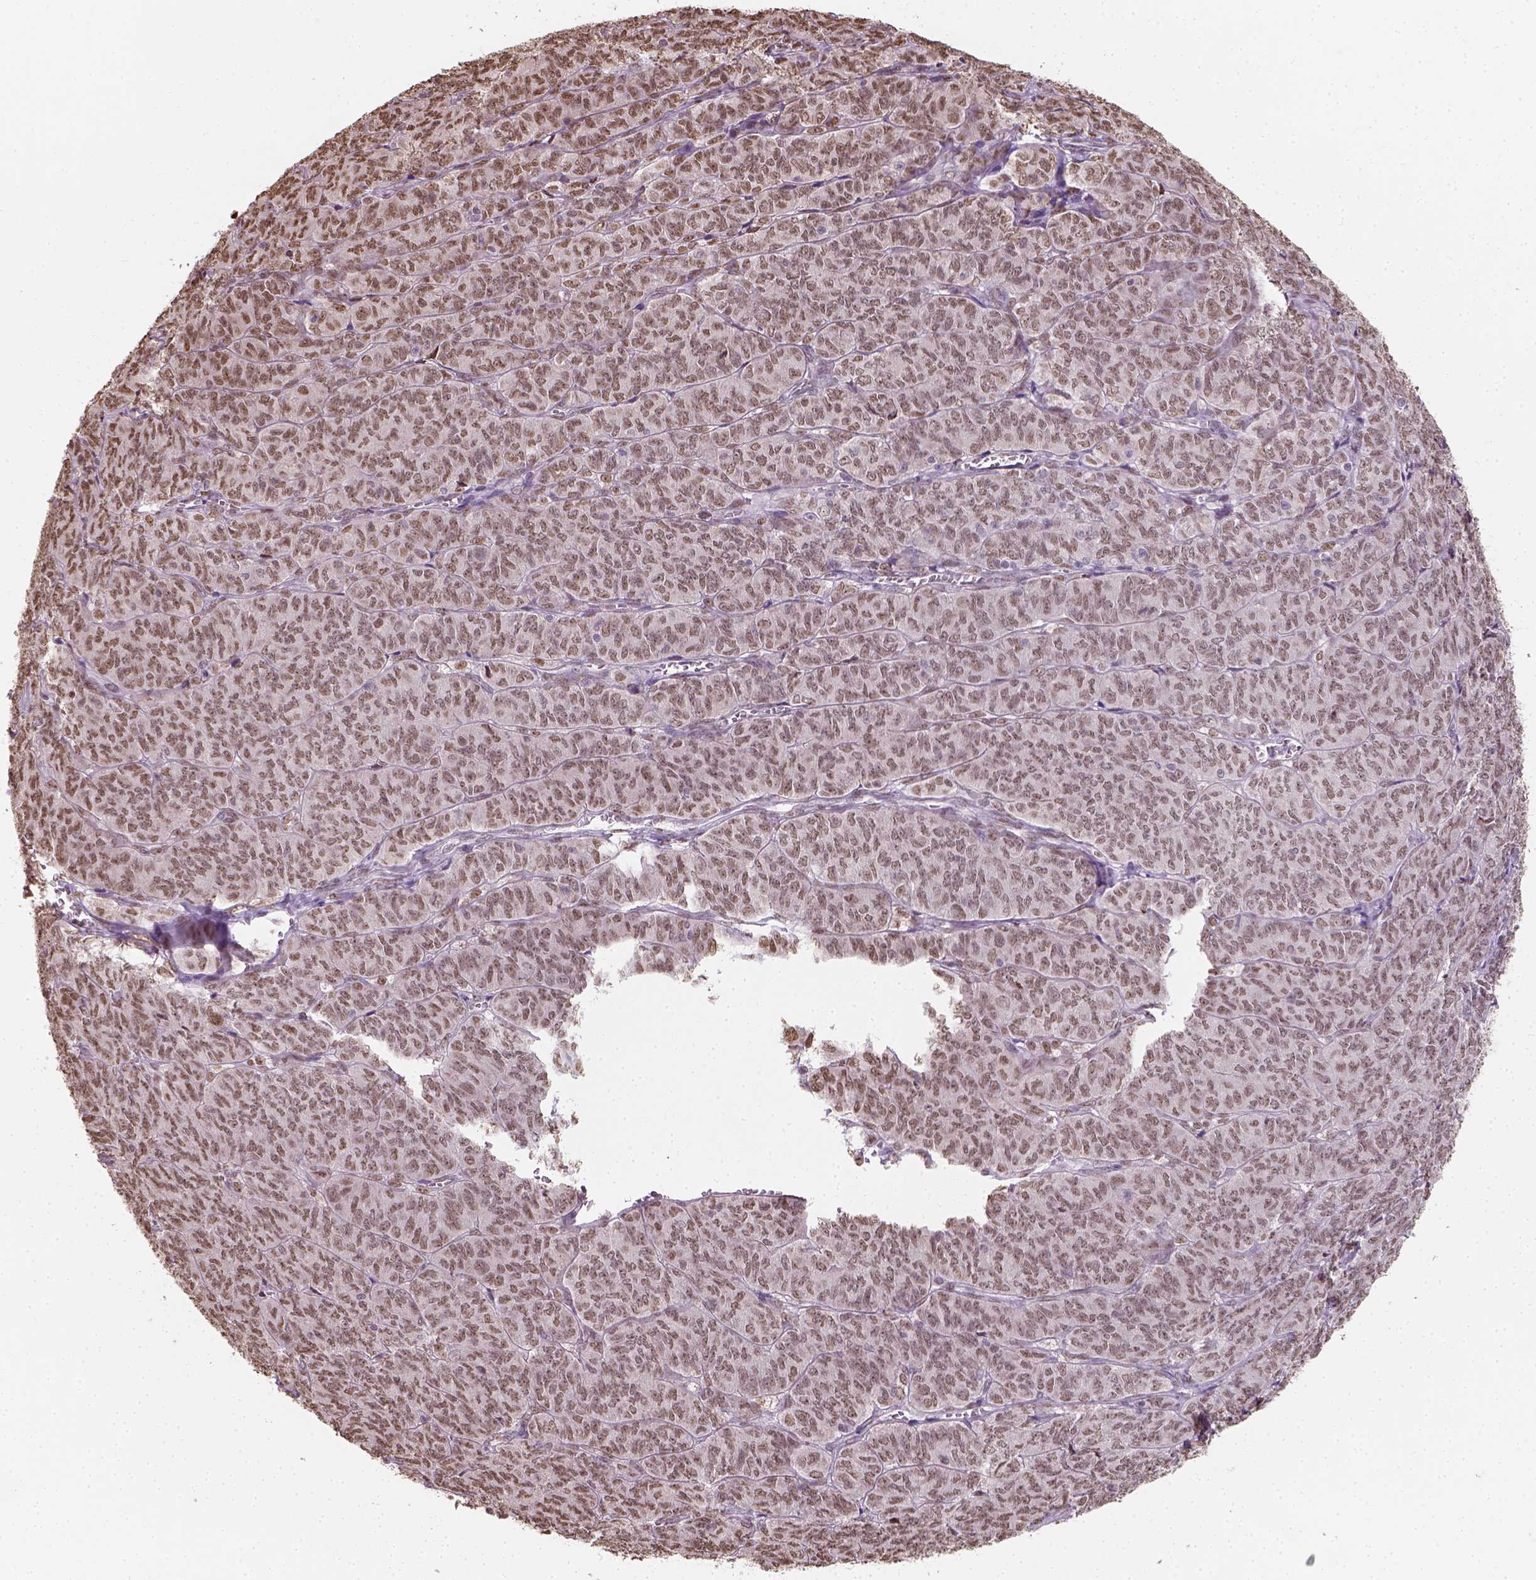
{"staining": {"intensity": "moderate", "quantity": ">75%", "location": "nuclear"}, "tissue": "ovarian cancer", "cell_type": "Tumor cells", "image_type": "cancer", "snomed": [{"axis": "morphology", "description": "Carcinoma, endometroid"}, {"axis": "topography", "description": "Ovary"}], "caption": "Brown immunohistochemical staining in human ovarian cancer (endometroid carcinoma) exhibits moderate nuclear positivity in about >75% of tumor cells. (Brightfield microscopy of DAB IHC at high magnification).", "gene": "C1orf112", "patient": {"sex": "female", "age": 80}}